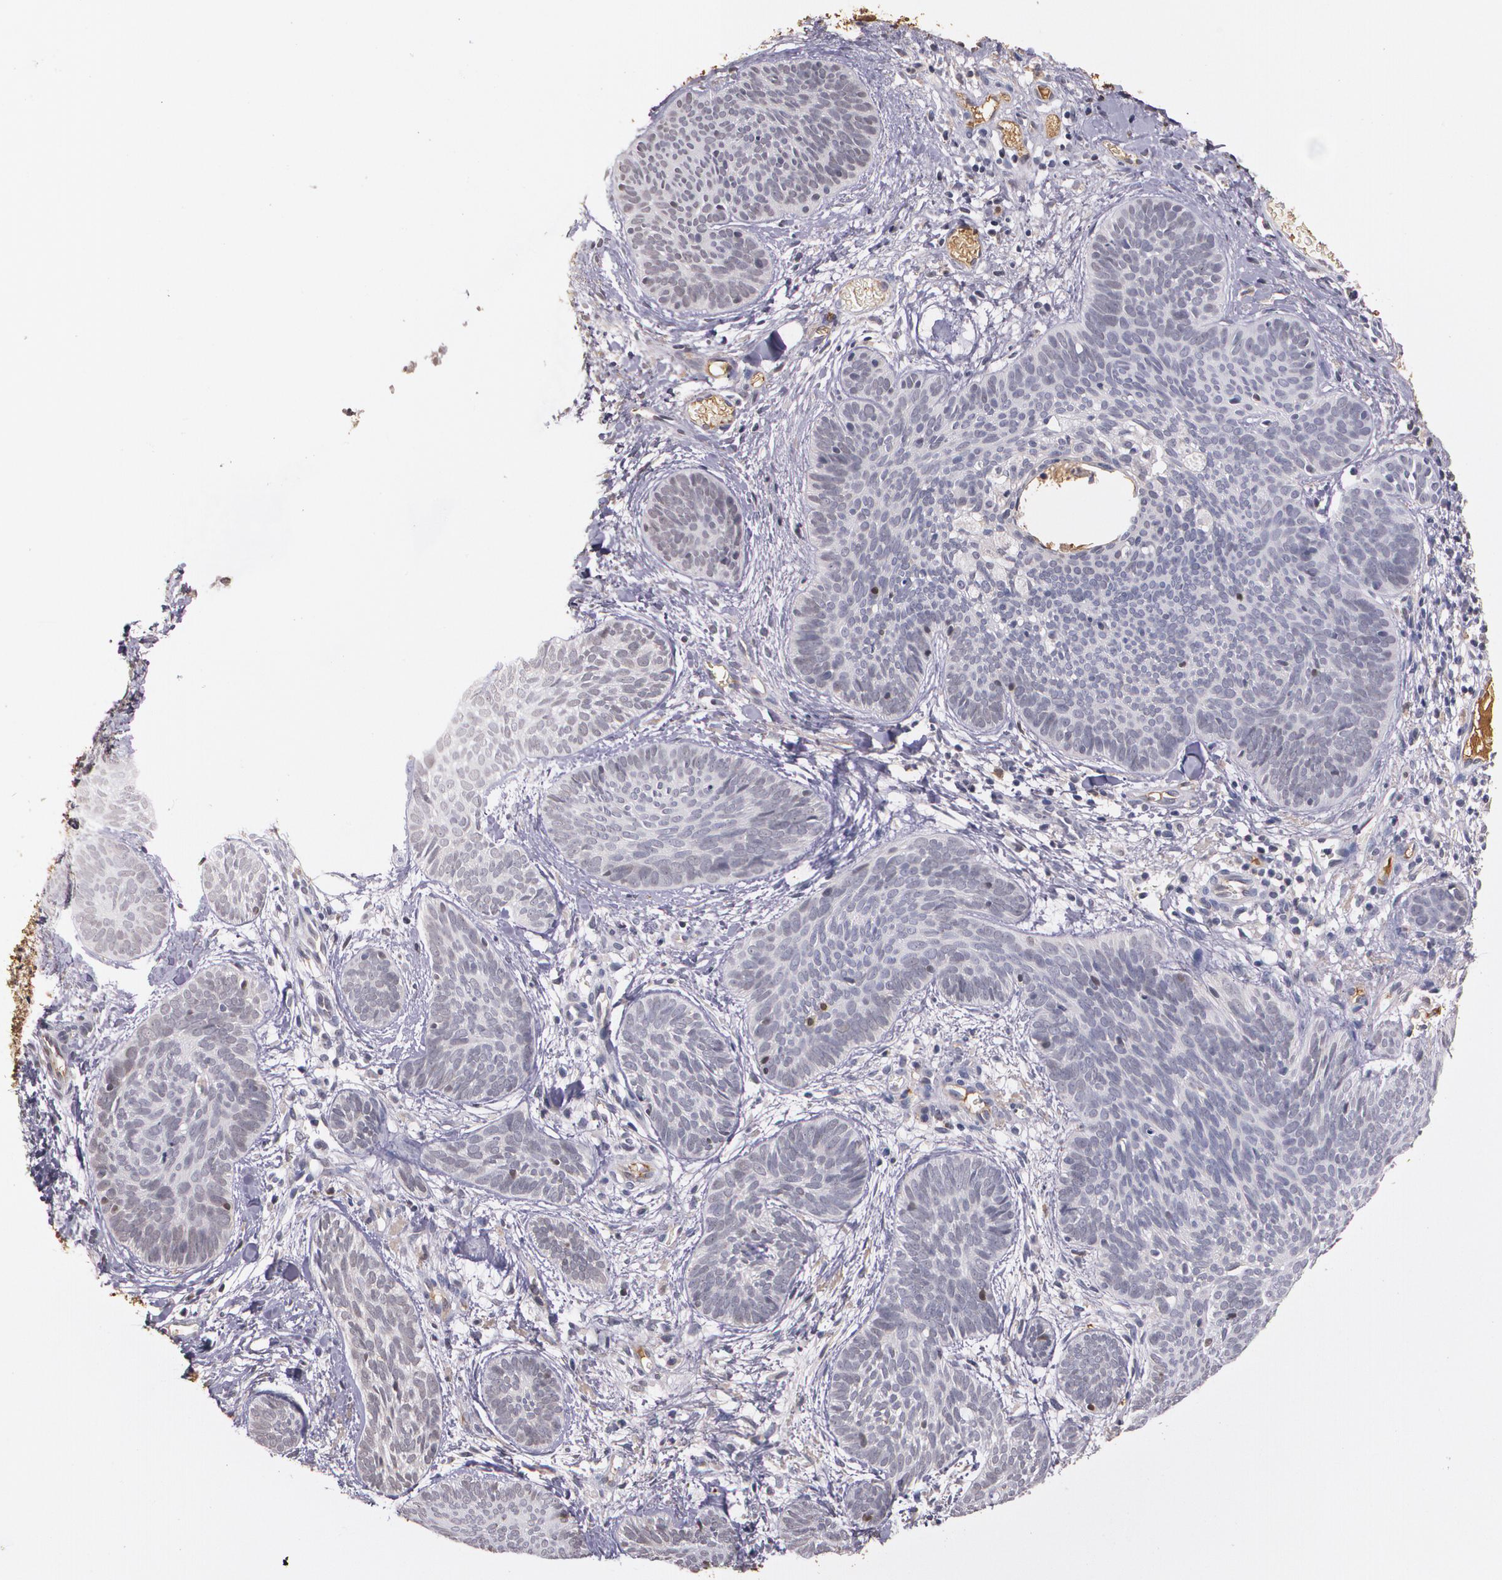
{"staining": {"intensity": "negative", "quantity": "none", "location": "none"}, "tissue": "skin cancer", "cell_type": "Tumor cells", "image_type": "cancer", "snomed": [{"axis": "morphology", "description": "Basal cell carcinoma"}, {"axis": "topography", "description": "Skin"}], "caption": "DAB (3,3'-diaminobenzidine) immunohistochemical staining of human basal cell carcinoma (skin) reveals no significant staining in tumor cells. (DAB IHC visualized using brightfield microscopy, high magnification).", "gene": "PTS", "patient": {"sex": "female", "age": 81}}